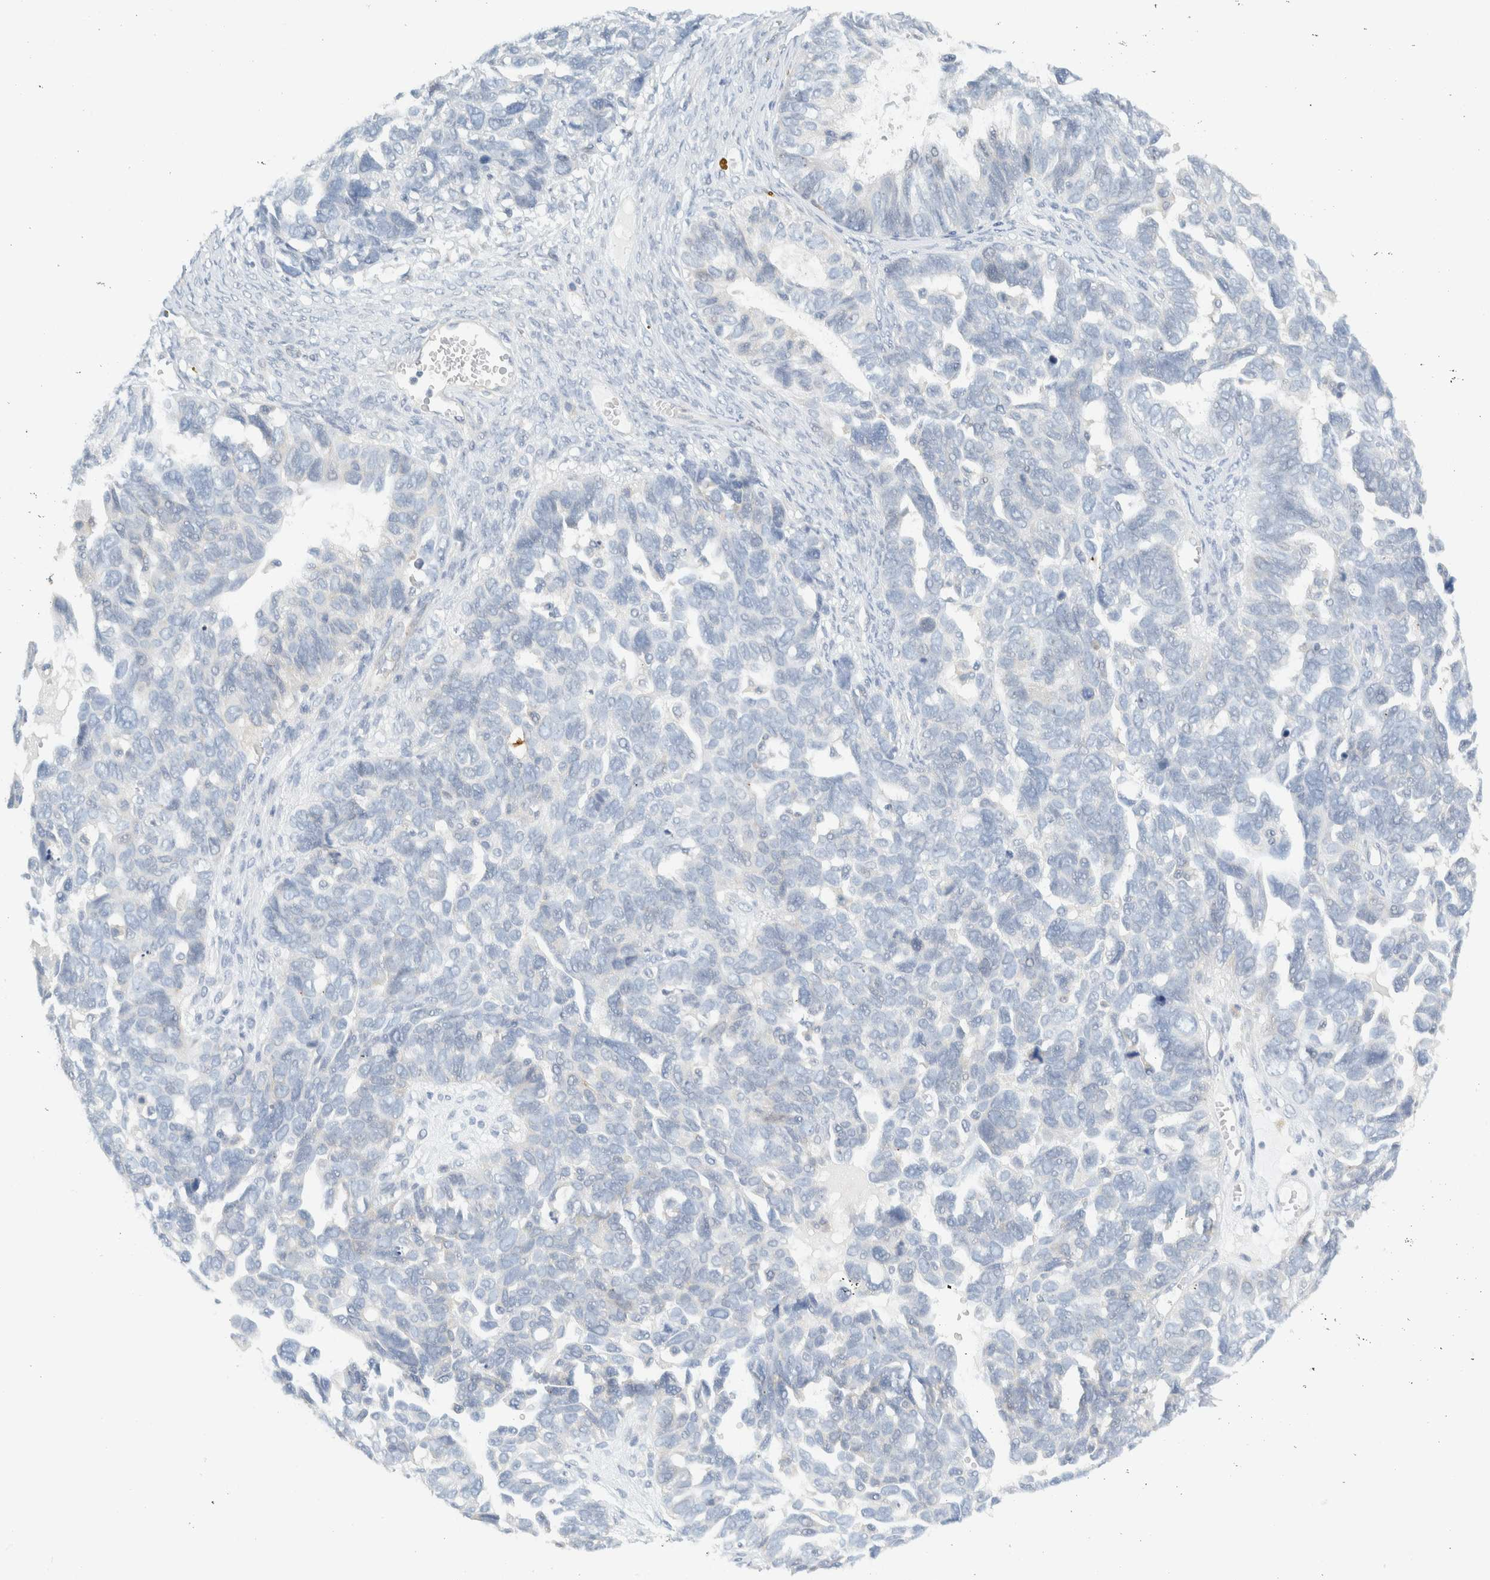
{"staining": {"intensity": "negative", "quantity": "none", "location": "none"}, "tissue": "ovarian cancer", "cell_type": "Tumor cells", "image_type": "cancer", "snomed": [{"axis": "morphology", "description": "Cystadenocarcinoma, serous, NOS"}, {"axis": "topography", "description": "Ovary"}], "caption": "A histopathology image of human ovarian cancer (serous cystadenocarcinoma) is negative for staining in tumor cells. (Immunohistochemistry, brightfield microscopy, high magnification).", "gene": "NDE1", "patient": {"sex": "female", "age": 79}}